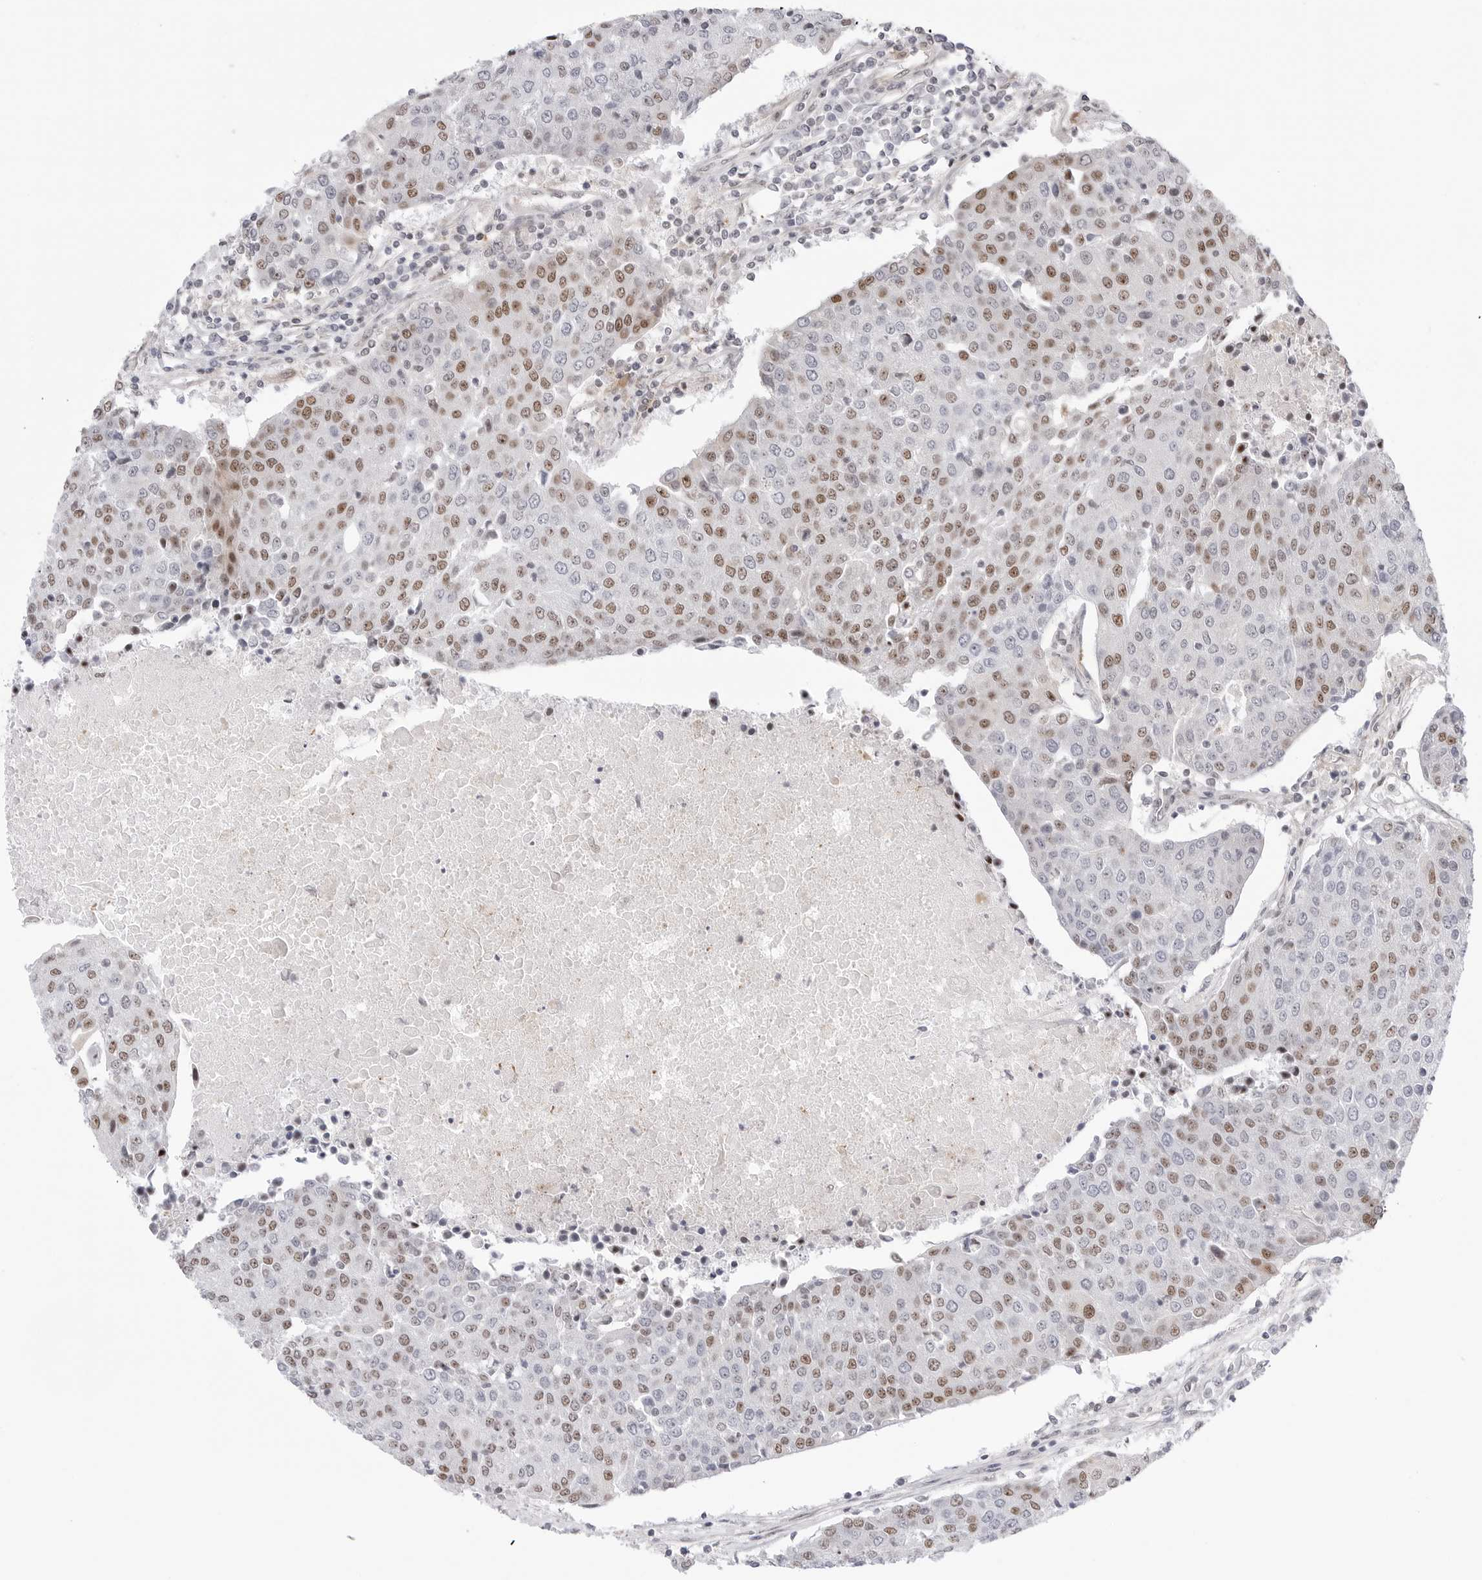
{"staining": {"intensity": "moderate", "quantity": "25%-75%", "location": "nuclear"}, "tissue": "urothelial cancer", "cell_type": "Tumor cells", "image_type": "cancer", "snomed": [{"axis": "morphology", "description": "Urothelial carcinoma, High grade"}, {"axis": "topography", "description": "Urinary bladder"}], "caption": "An IHC micrograph of neoplastic tissue is shown. Protein staining in brown shows moderate nuclear positivity in high-grade urothelial carcinoma within tumor cells. (DAB (3,3'-diaminobenzidine) IHC, brown staining for protein, blue staining for nuclei).", "gene": "C1orf162", "patient": {"sex": "female", "age": 85}}